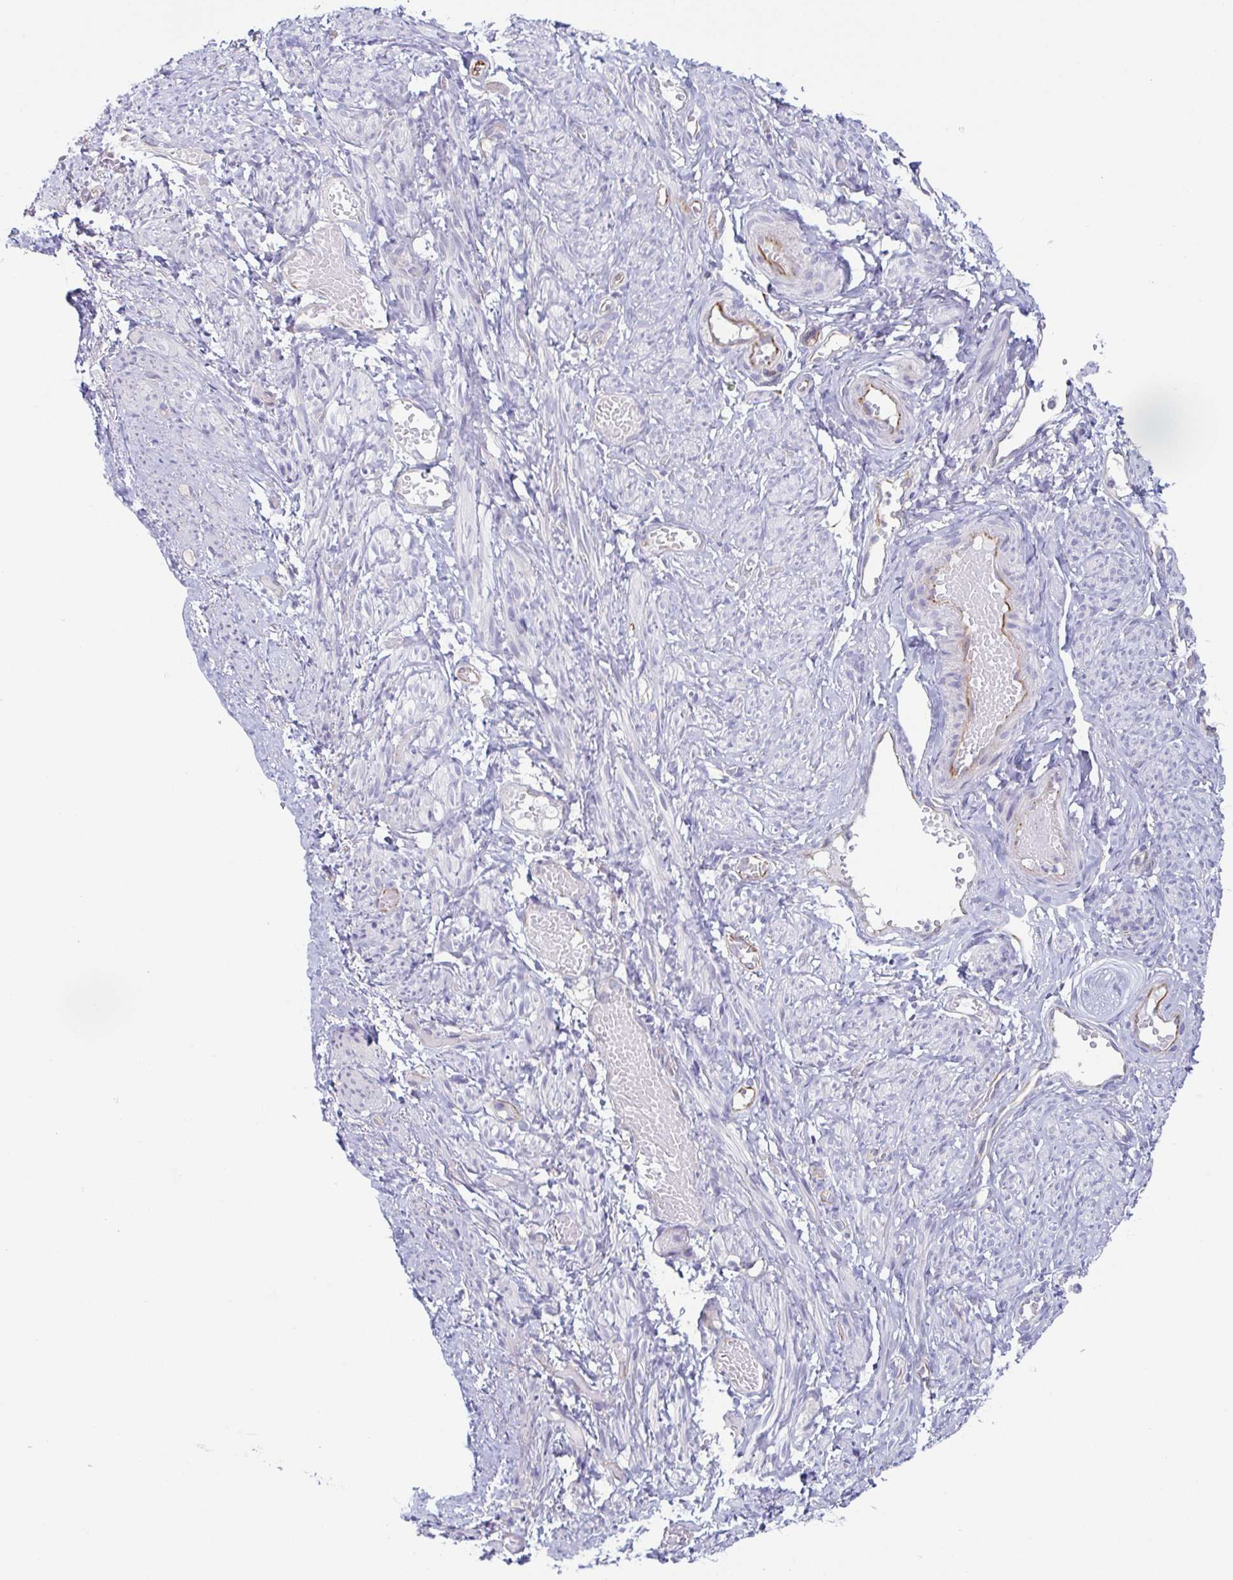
{"staining": {"intensity": "negative", "quantity": "none", "location": "none"}, "tissue": "smooth muscle", "cell_type": "Smooth muscle cells", "image_type": "normal", "snomed": [{"axis": "morphology", "description": "Normal tissue, NOS"}, {"axis": "topography", "description": "Smooth muscle"}], "caption": "This is an immunohistochemistry micrograph of normal human smooth muscle. There is no positivity in smooth muscle cells.", "gene": "COL17A1", "patient": {"sex": "female", "age": 65}}